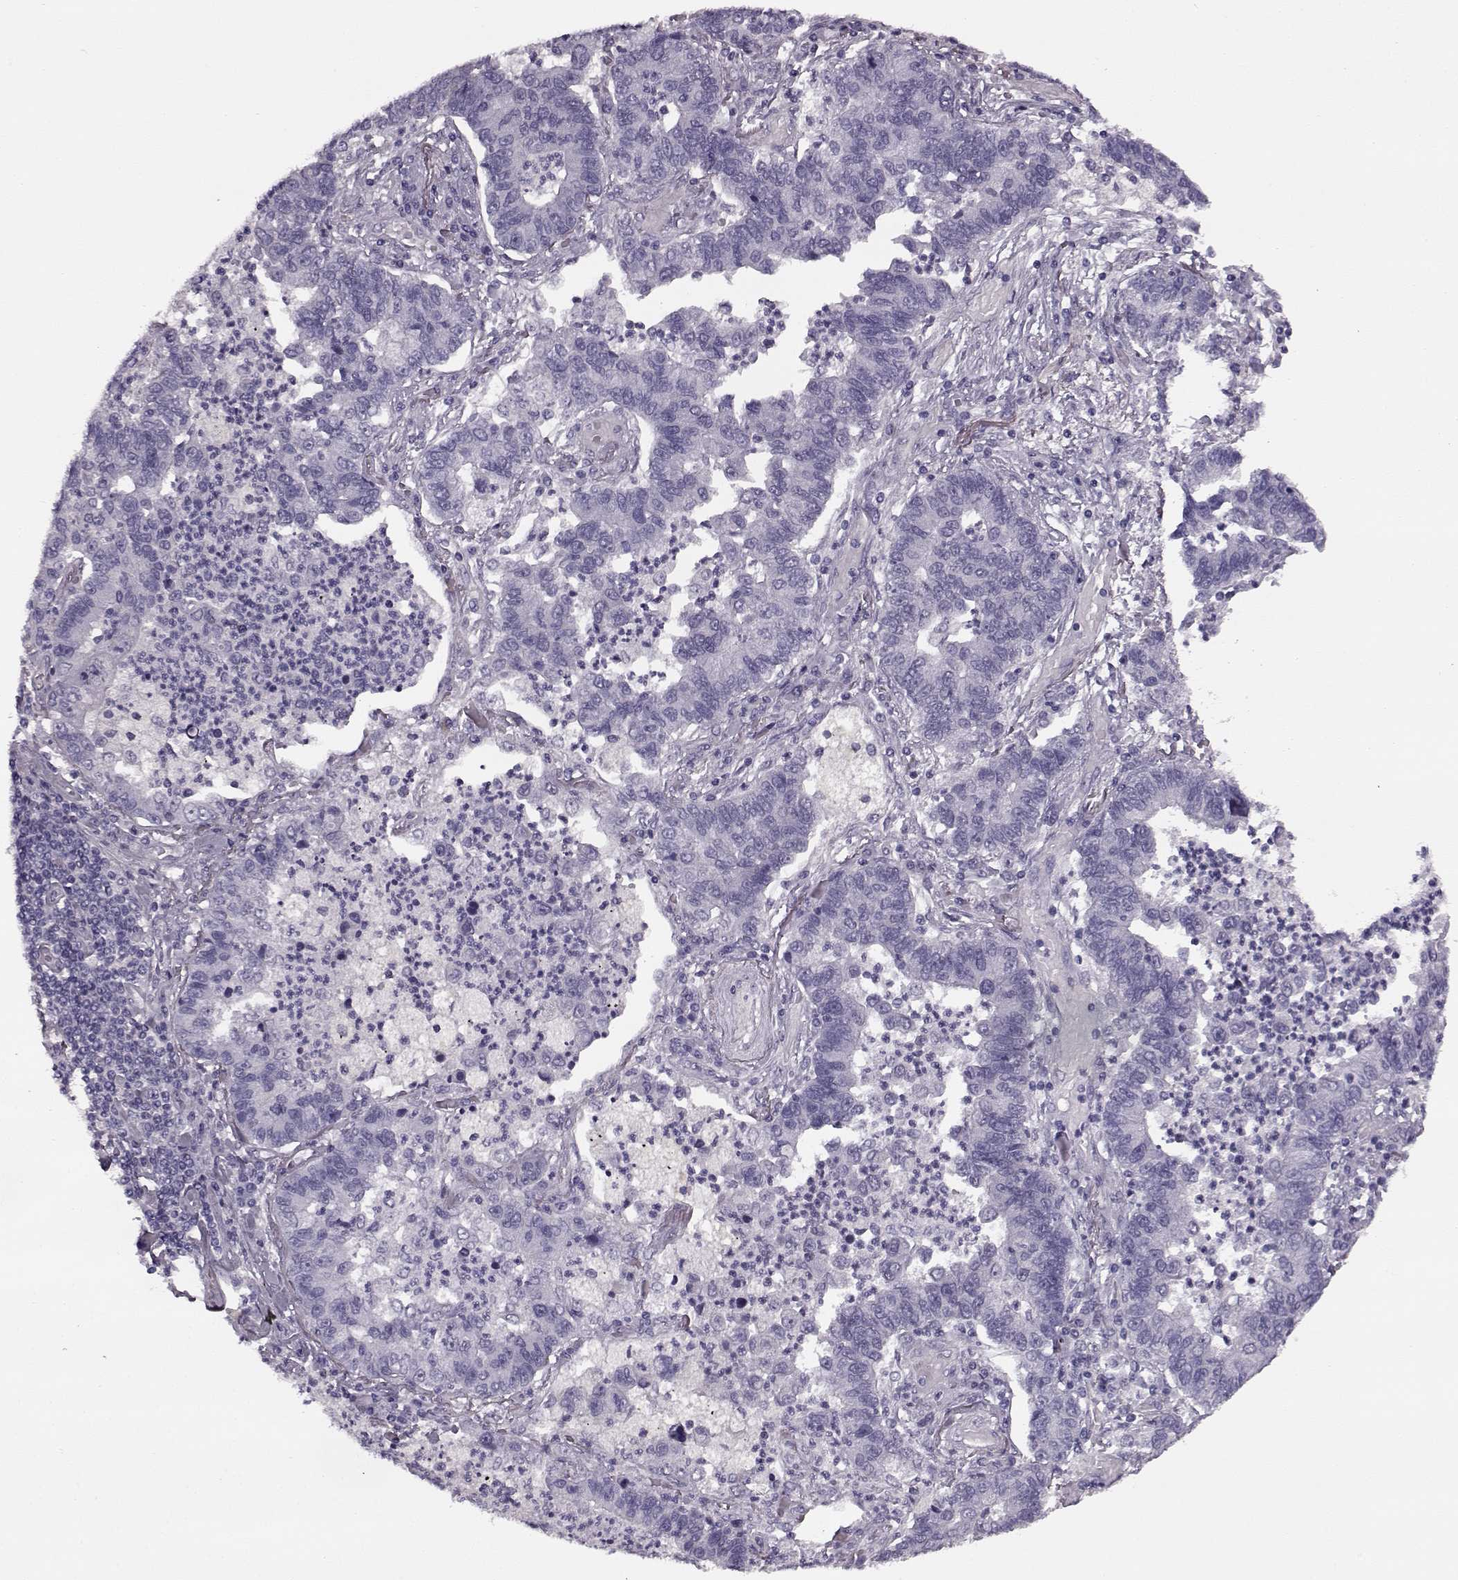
{"staining": {"intensity": "negative", "quantity": "none", "location": "none"}, "tissue": "lung cancer", "cell_type": "Tumor cells", "image_type": "cancer", "snomed": [{"axis": "morphology", "description": "Adenocarcinoma, NOS"}, {"axis": "topography", "description": "Lung"}], "caption": "Tumor cells are negative for protein expression in human lung cancer.", "gene": "PRPH2", "patient": {"sex": "female", "age": 57}}